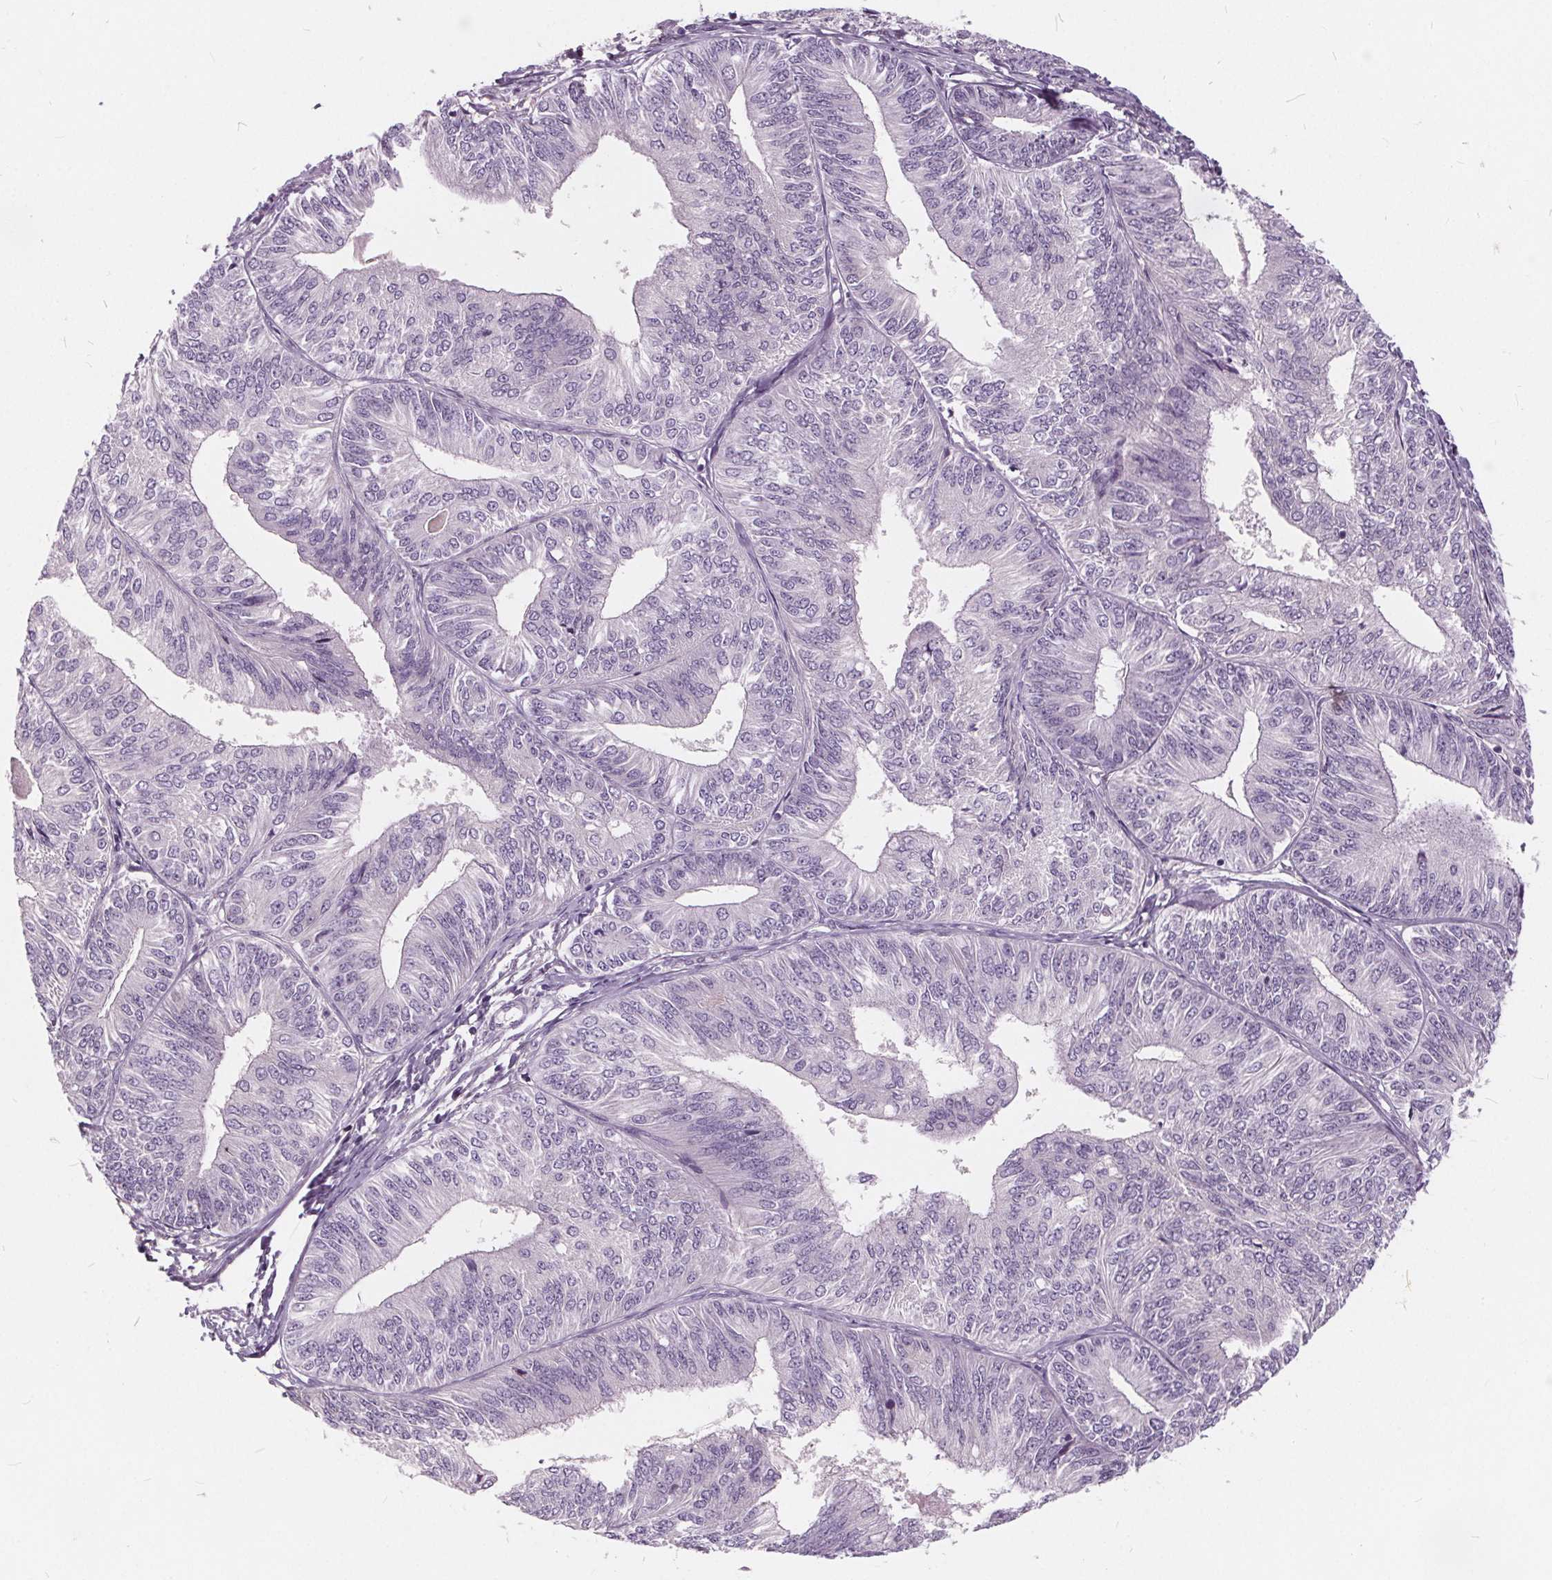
{"staining": {"intensity": "negative", "quantity": "none", "location": "none"}, "tissue": "endometrial cancer", "cell_type": "Tumor cells", "image_type": "cancer", "snomed": [{"axis": "morphology", "description": "Adenocarcinoma, NOS"}, {"axis": "topography", "description": "Endometrium"}], "caption": "A high-resolution micrograph shows IHC staining of endometrial adenocarcinoma, which demonstrates no significant expression in tumor cells.", "gene": "HAAO", "patient": {"sex": "female", "age": 58}}